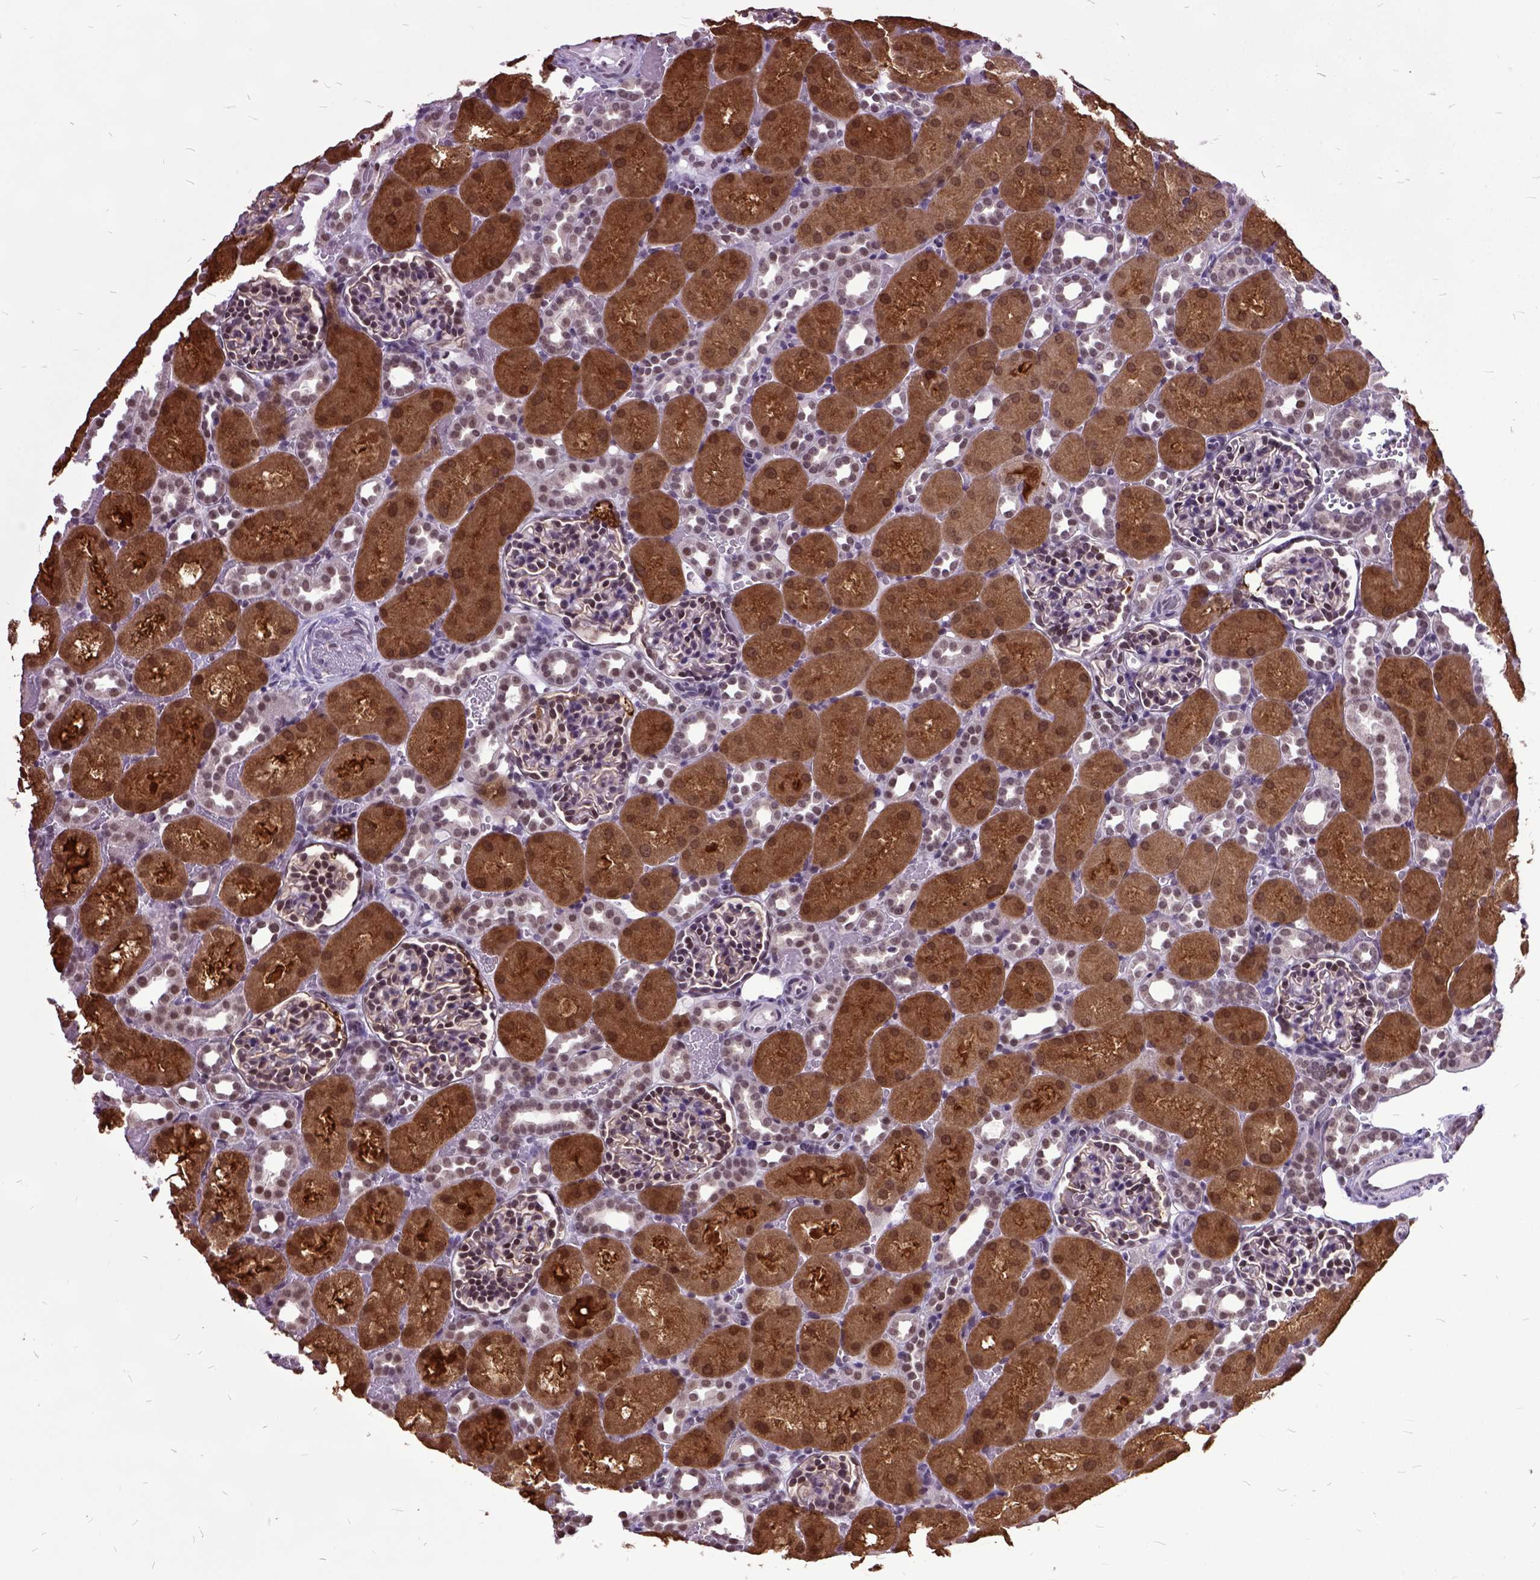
{"staining": {"intensity": "moderate", "quantity": "<25%", "location": "nuclear"}, "tissue": "kidney", "cell_type": "Cells in glomeruli", "image_type": "normal", "snomed": [{"axis": "morphology", "description": "Normal tissue, NOS"}, {"axis": "topography", "description": "Kidney"}], "caption": "Immunohistochemistry photomicrograph of benign kidney stained for a protein (brown), which shows low levels of moderate nuclear staining in approximately <25% of cells in glomeruli.", "gene": "ORC5", "patient": {"sex": "male", "age": 1}}